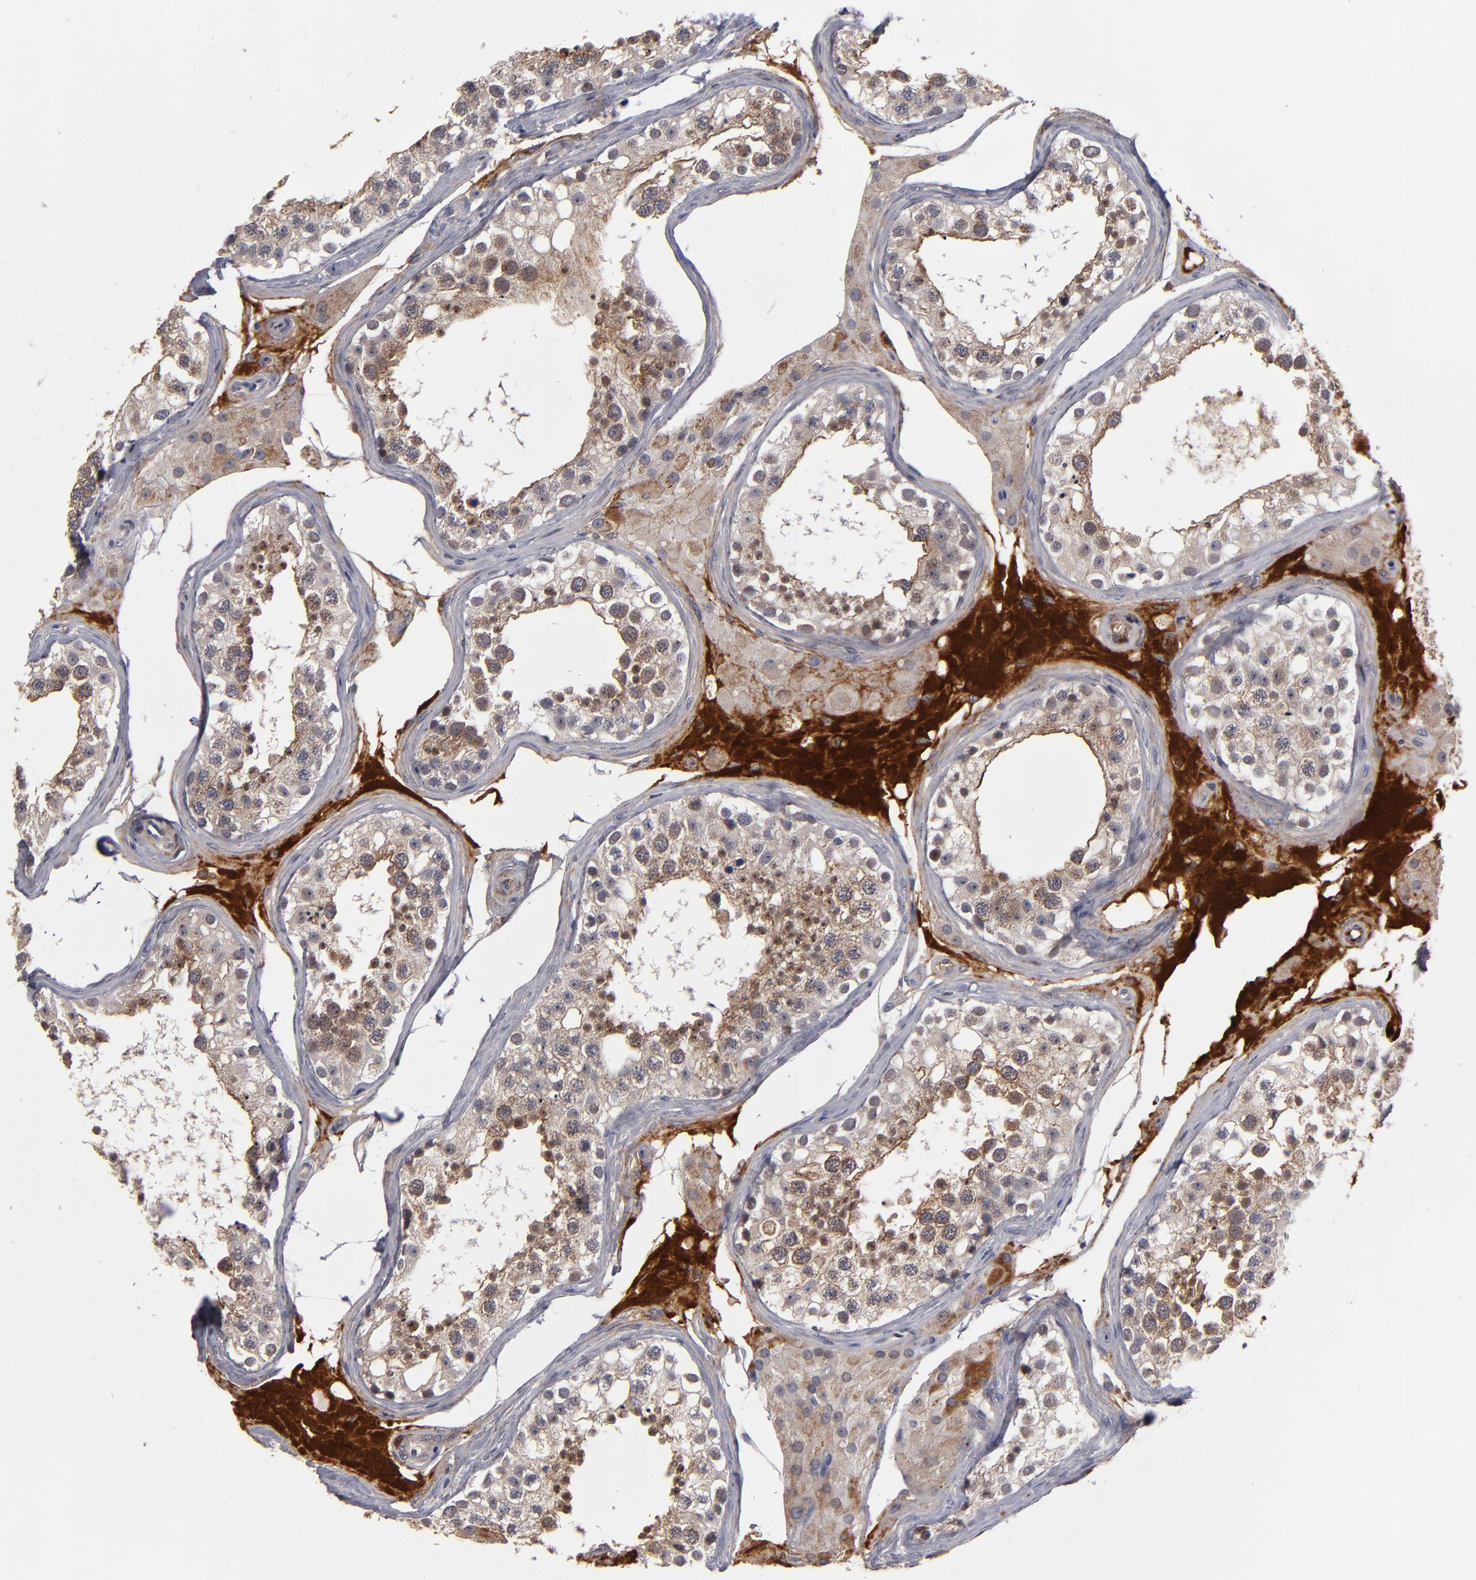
{"staining": {"intensity": "moderate", "quantity": "25%-75%", "location": "cytoplasmic/membranous"}, "tissue": "testis", "cell_type": "Cells in seminiferous ducts", "image_type": "normal", "snomed": [{"axis": "morphology", "description": "Normal tissue, NOS"}, {"axis": "topography", "description": "Testis"}], "caption": "Protein analysis of benign testis shows moderate cytoplasmic/membranous positivity in about 25%-75% of cells in seminiferous ducts.", "gene": "EXD2", "patient": {"sex": "male", "age": 68}}